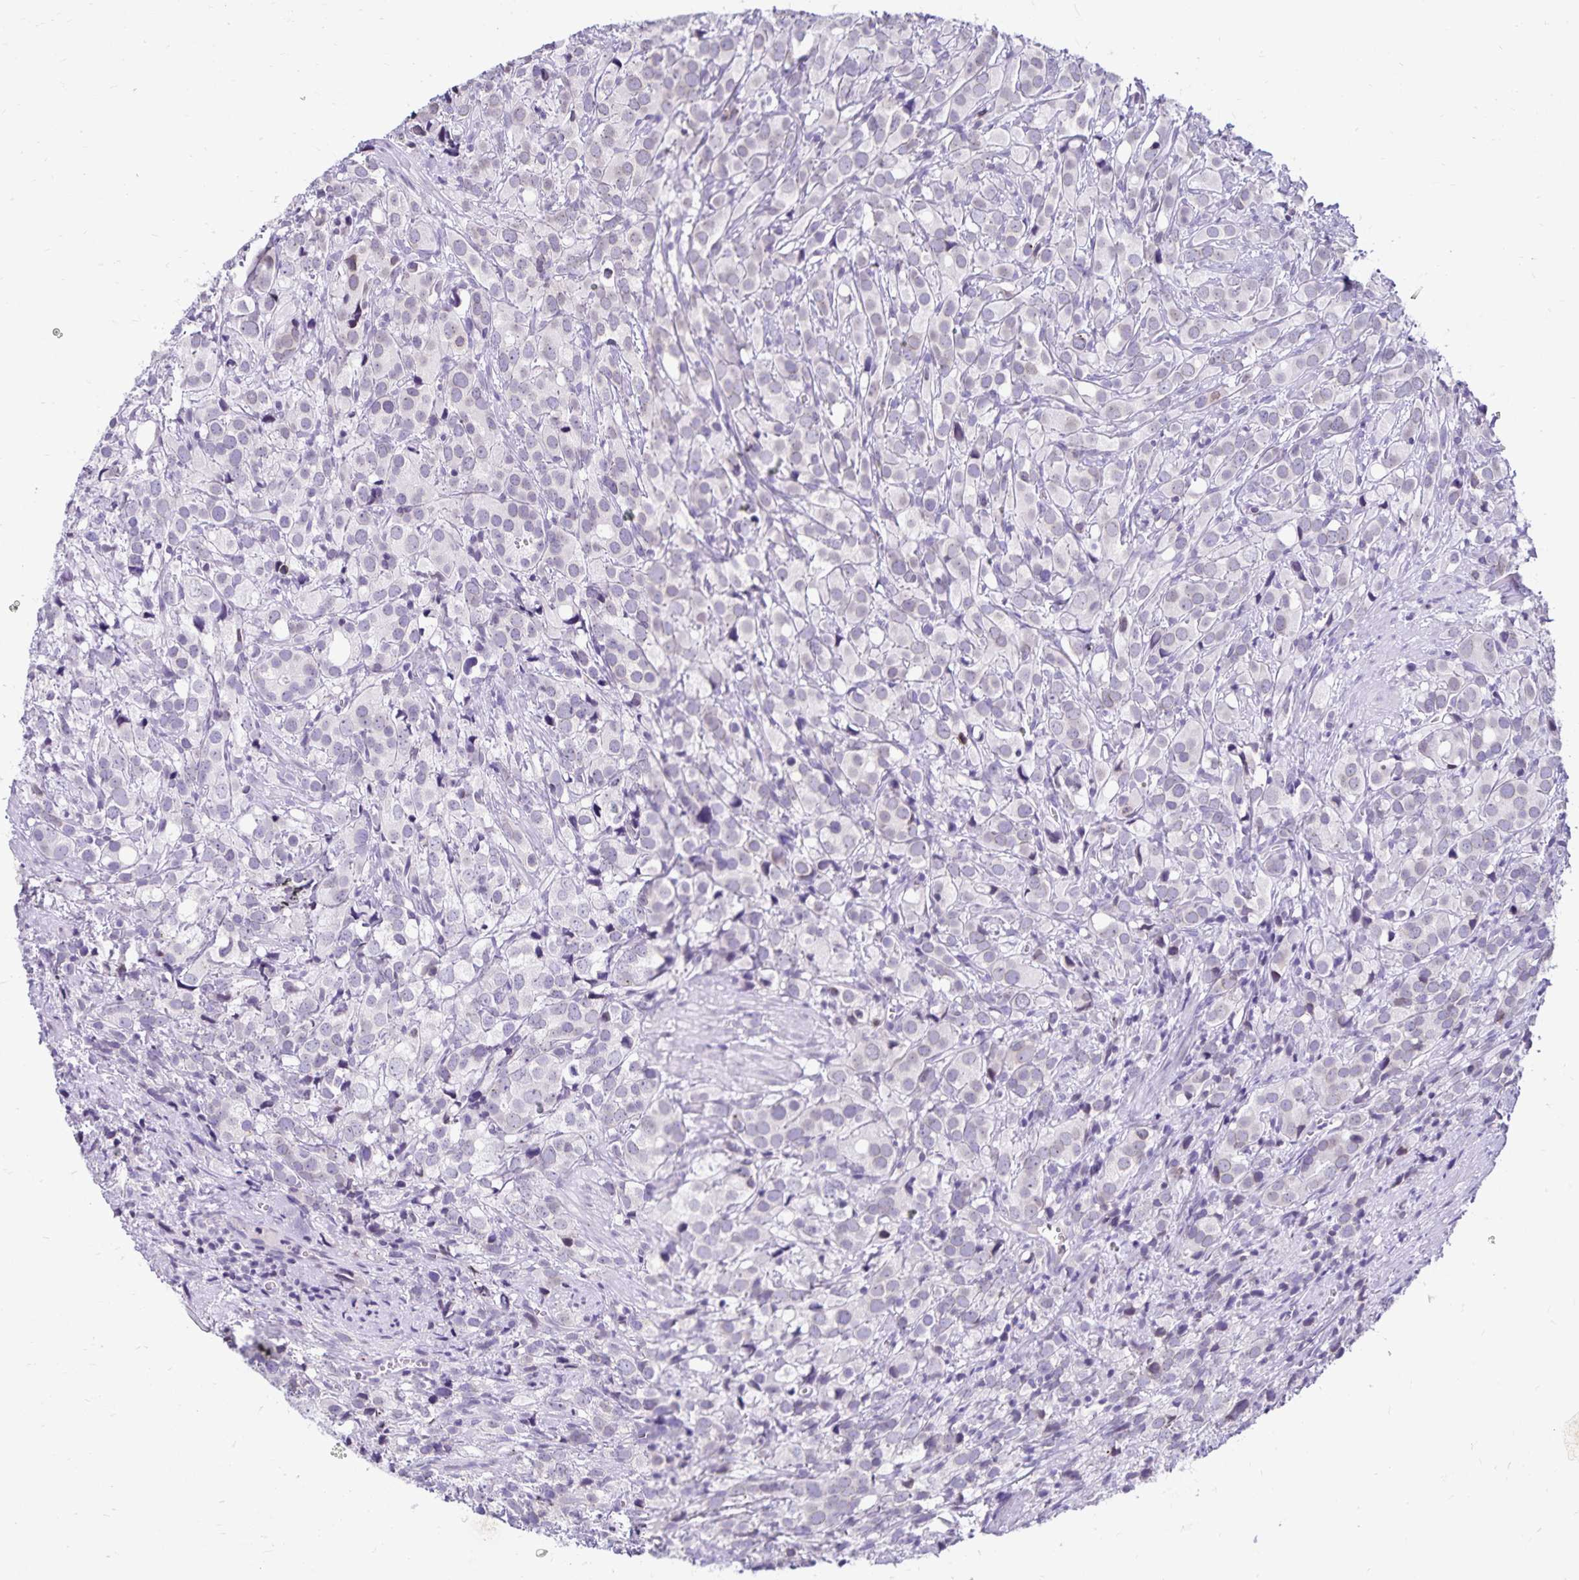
{"staining": {"intensity": "negative", "quantity": "none", "location": "none"}, "tissue": "prostate cancer", "cell_type": "Tumor cells", "image_type": "cancer", "snomed": [{"axis": "morphology", "description": "Adenocarcinoma, High grade"}, {"axis": "topography", "description": "Prostate"}], "caption": "Immunohistochemistry (IHC) image of neoplastic tissue: prostate cancer (adenocarcinoma (high-grade)) stained with DAB (3,3'-diaminobenzidine) displays no significant protein positivity in tumor cells.", "gene": "FAM166C", "patient": {"sex": "male", "age": 86}}